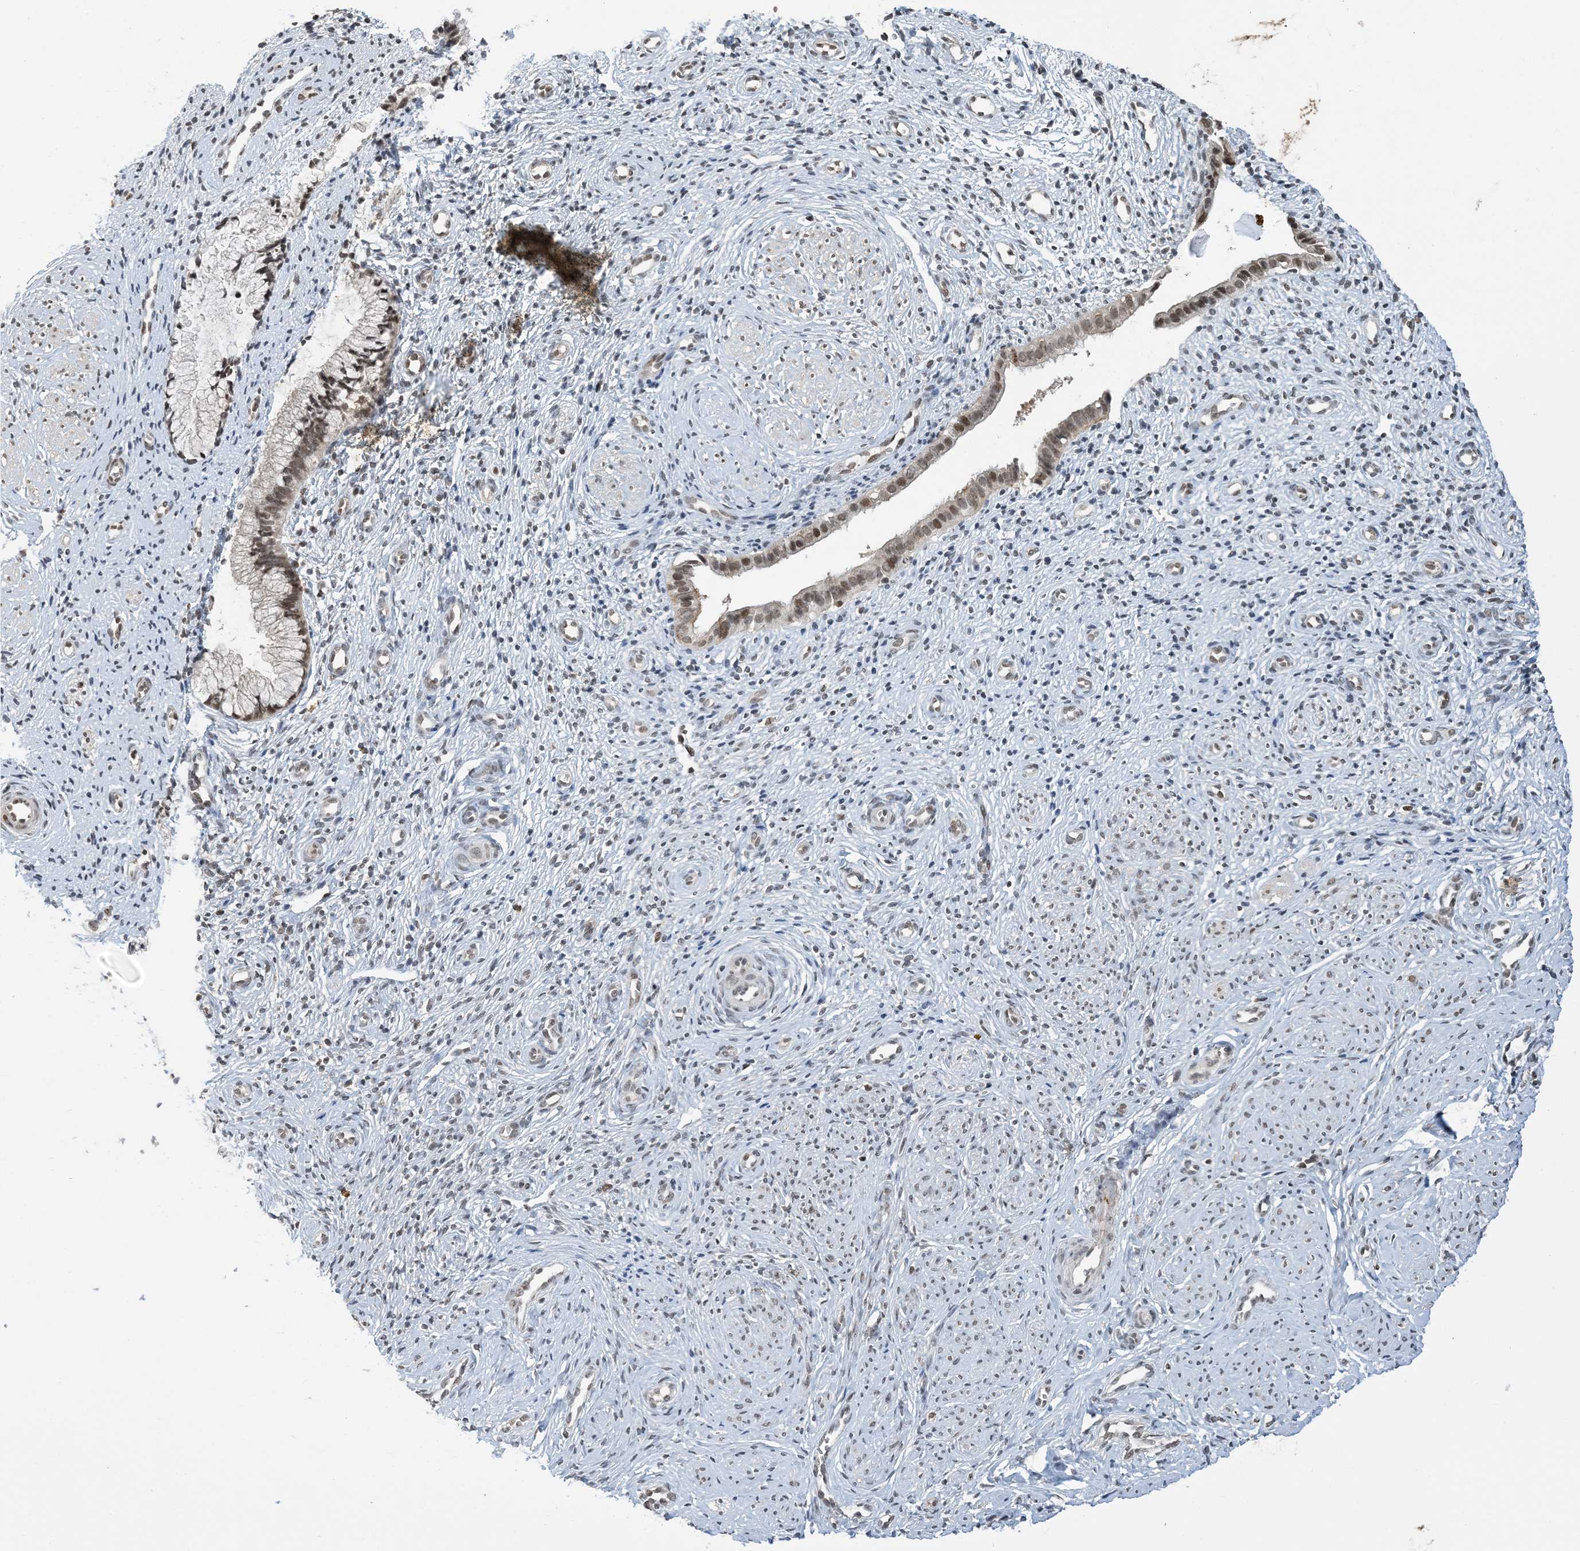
{"staining": {"intensity": "moderate", "quantity": ">75%", "location": "nuclear"}, "tissue": "cervix", "cell_type": "Glandular cells", "image_type": "normal", "snomed": [{"axis": "morphology", "description": "Normal tissue, NOS"}, {"axis": "topography", "description": "Cervix"}], "caption": "Protein staining demonstrates moderate nuclear positivity in about >75% of glandular cells in benign cervix.", "gene": "ACYP2", "patient": {"sex": "female", "age": 27}}